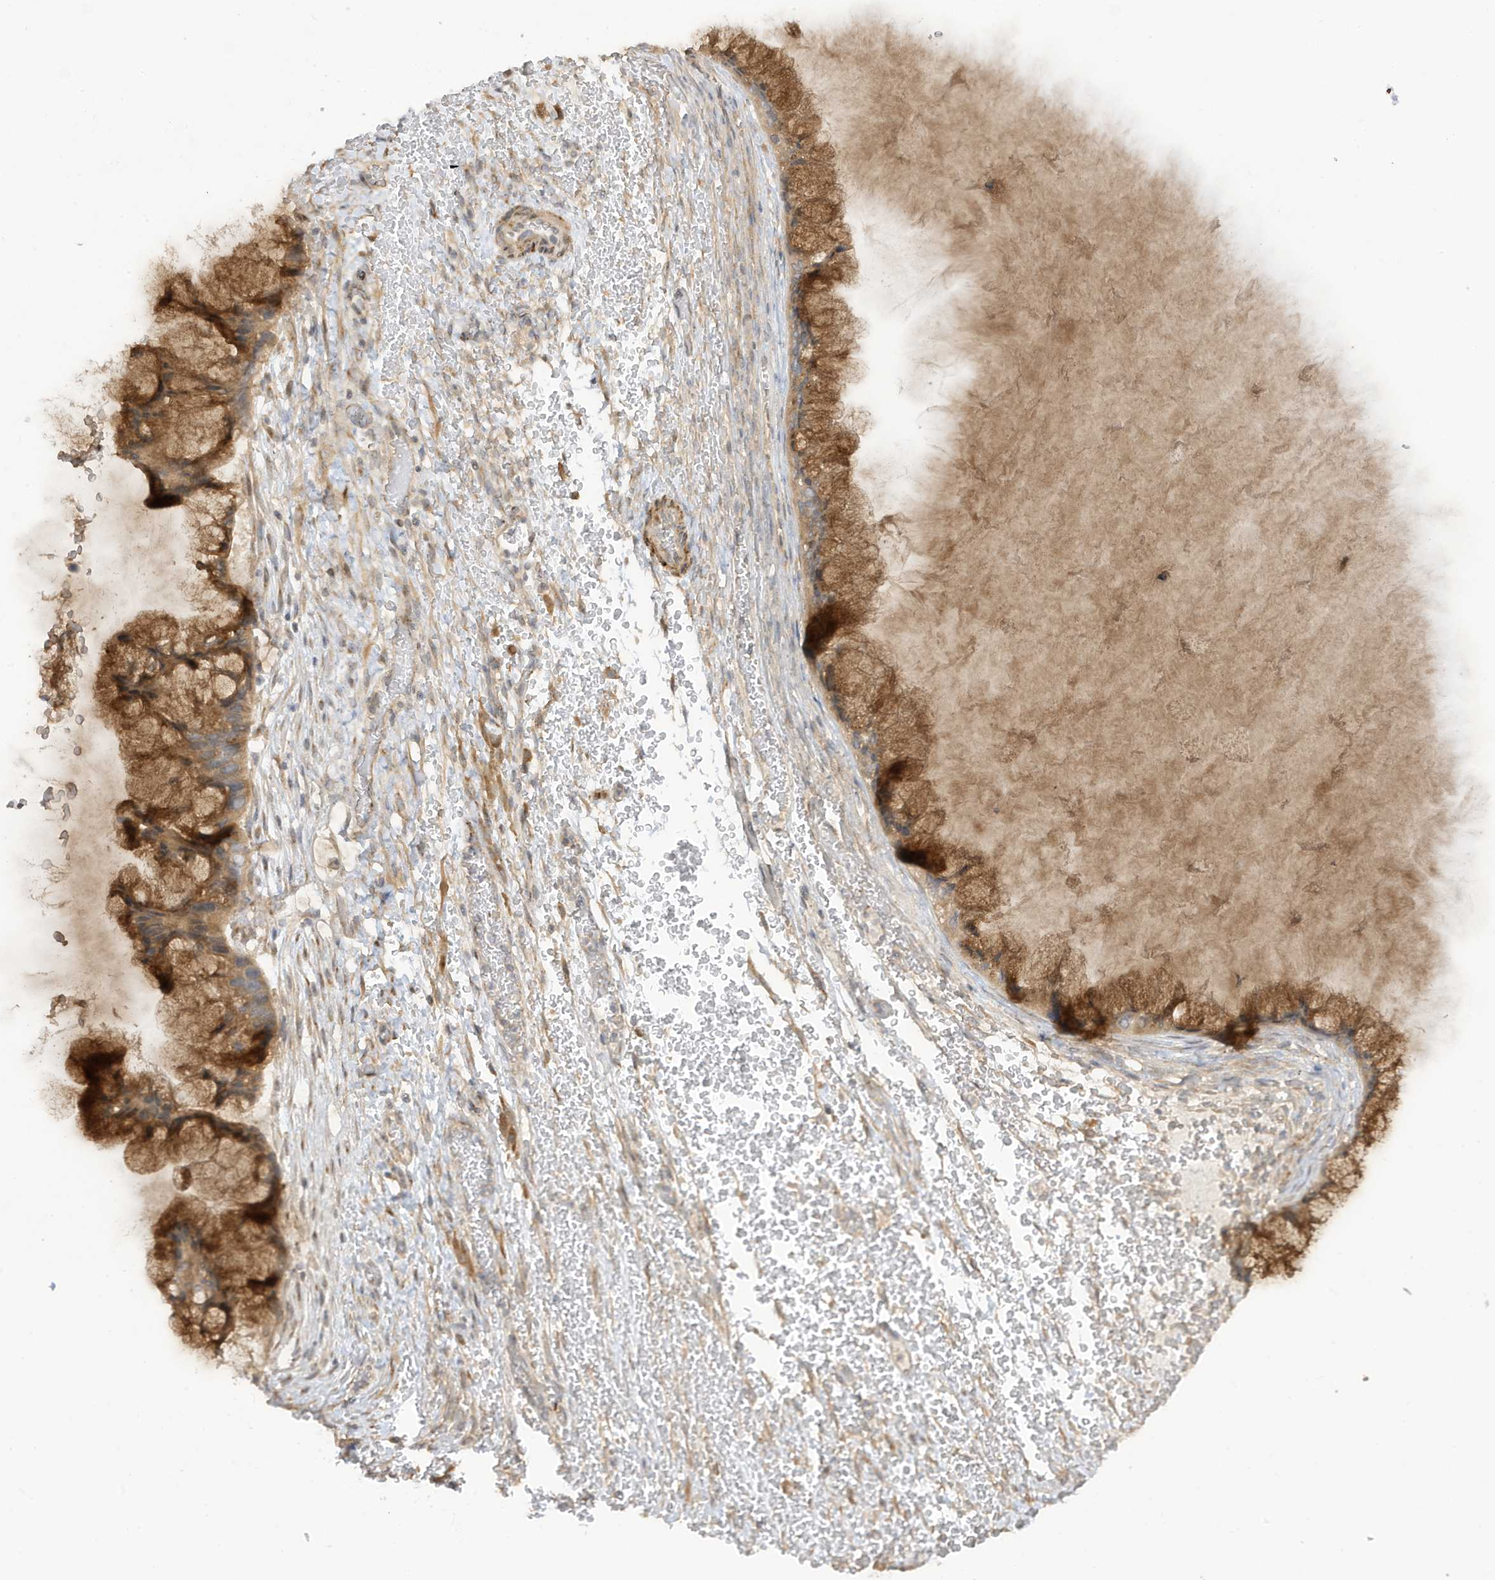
{"staining": {"intensity": "moderate", "quantity": ">75%", "location": "cytoplasmic/membranous"}, "tissue": "ovarian cancer", "cell_type": "Tumor cells", "image_type": "cancer", "snomed": [{"axis": "morphology", "description": "Cystadenocarcinoma, mucinous, NOS"}, {"axis": "topography", "description": "Ovary"}], "caption": "Ovarian cancer (mucinous cystadenocarcinoma) stained for a protein (brown) demonstrates moderate cytoplasmic/membranous positive positivity in about >75% of tumor cells.", "gene": "TAB3", "patient": {"sex": "female", "age": 37}}